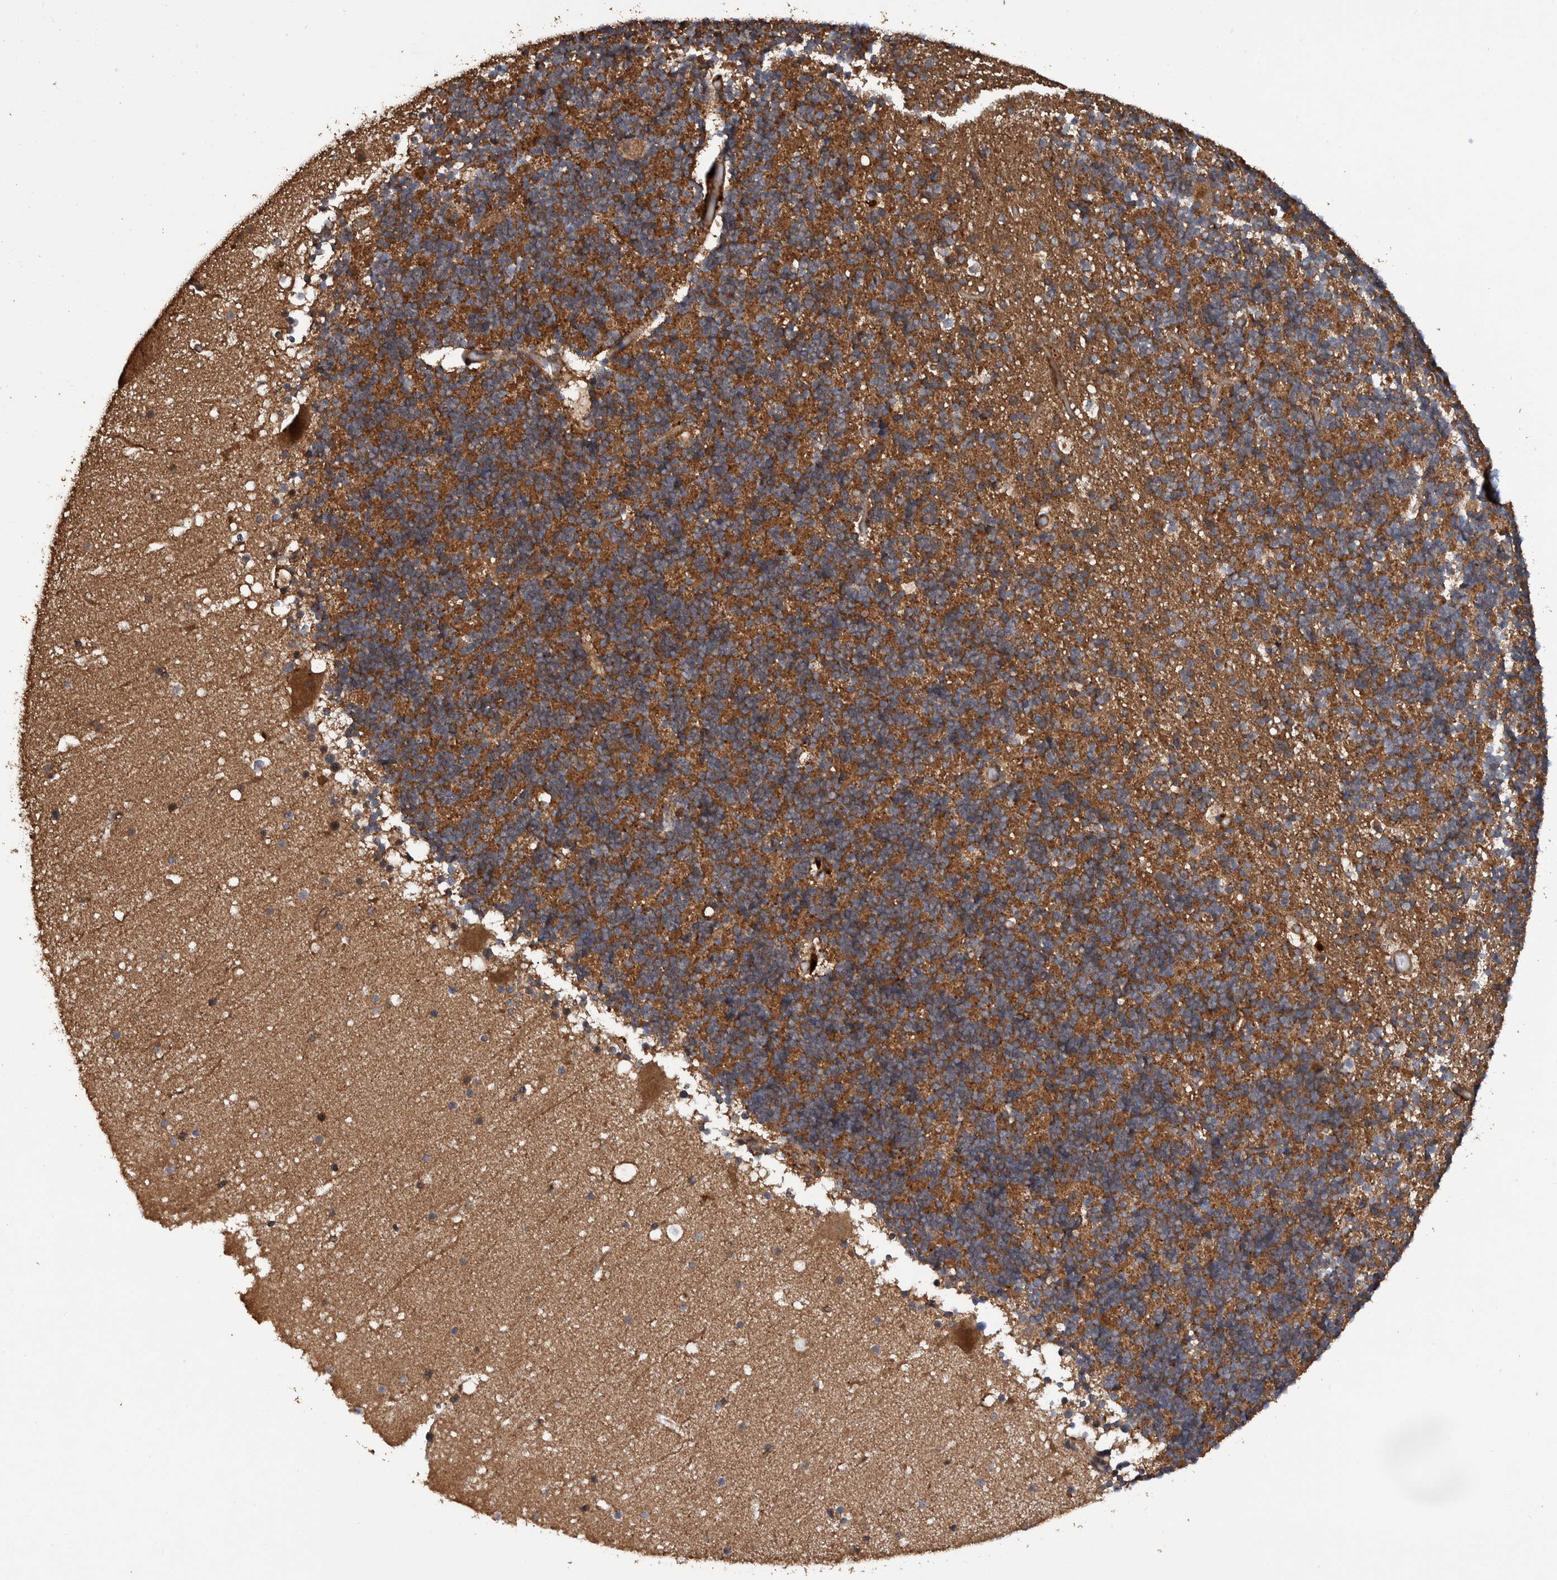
{"staining": {"intensity": "strong", "quantity": ">75%", "location": "cytoplasmic/membranous"}, "tissue": "cerebellum", "cell_type": "Cells in granular layer", "image_type": "normal", "snomed": [{"axis": "morphology", "description": "Normal tissue, NOS"}, {"axis": "topography", "description": "Cerebellum"}], "caption": "The photomicrograph shows immunohistochemical staining of normal cerebellum. There is strong cytoplasmic/membranous staining is seen in approximately >75% of cells in granular layer.", "gene": "ENSG00000251537", "patient": {"sex": "male", "age": 57}}